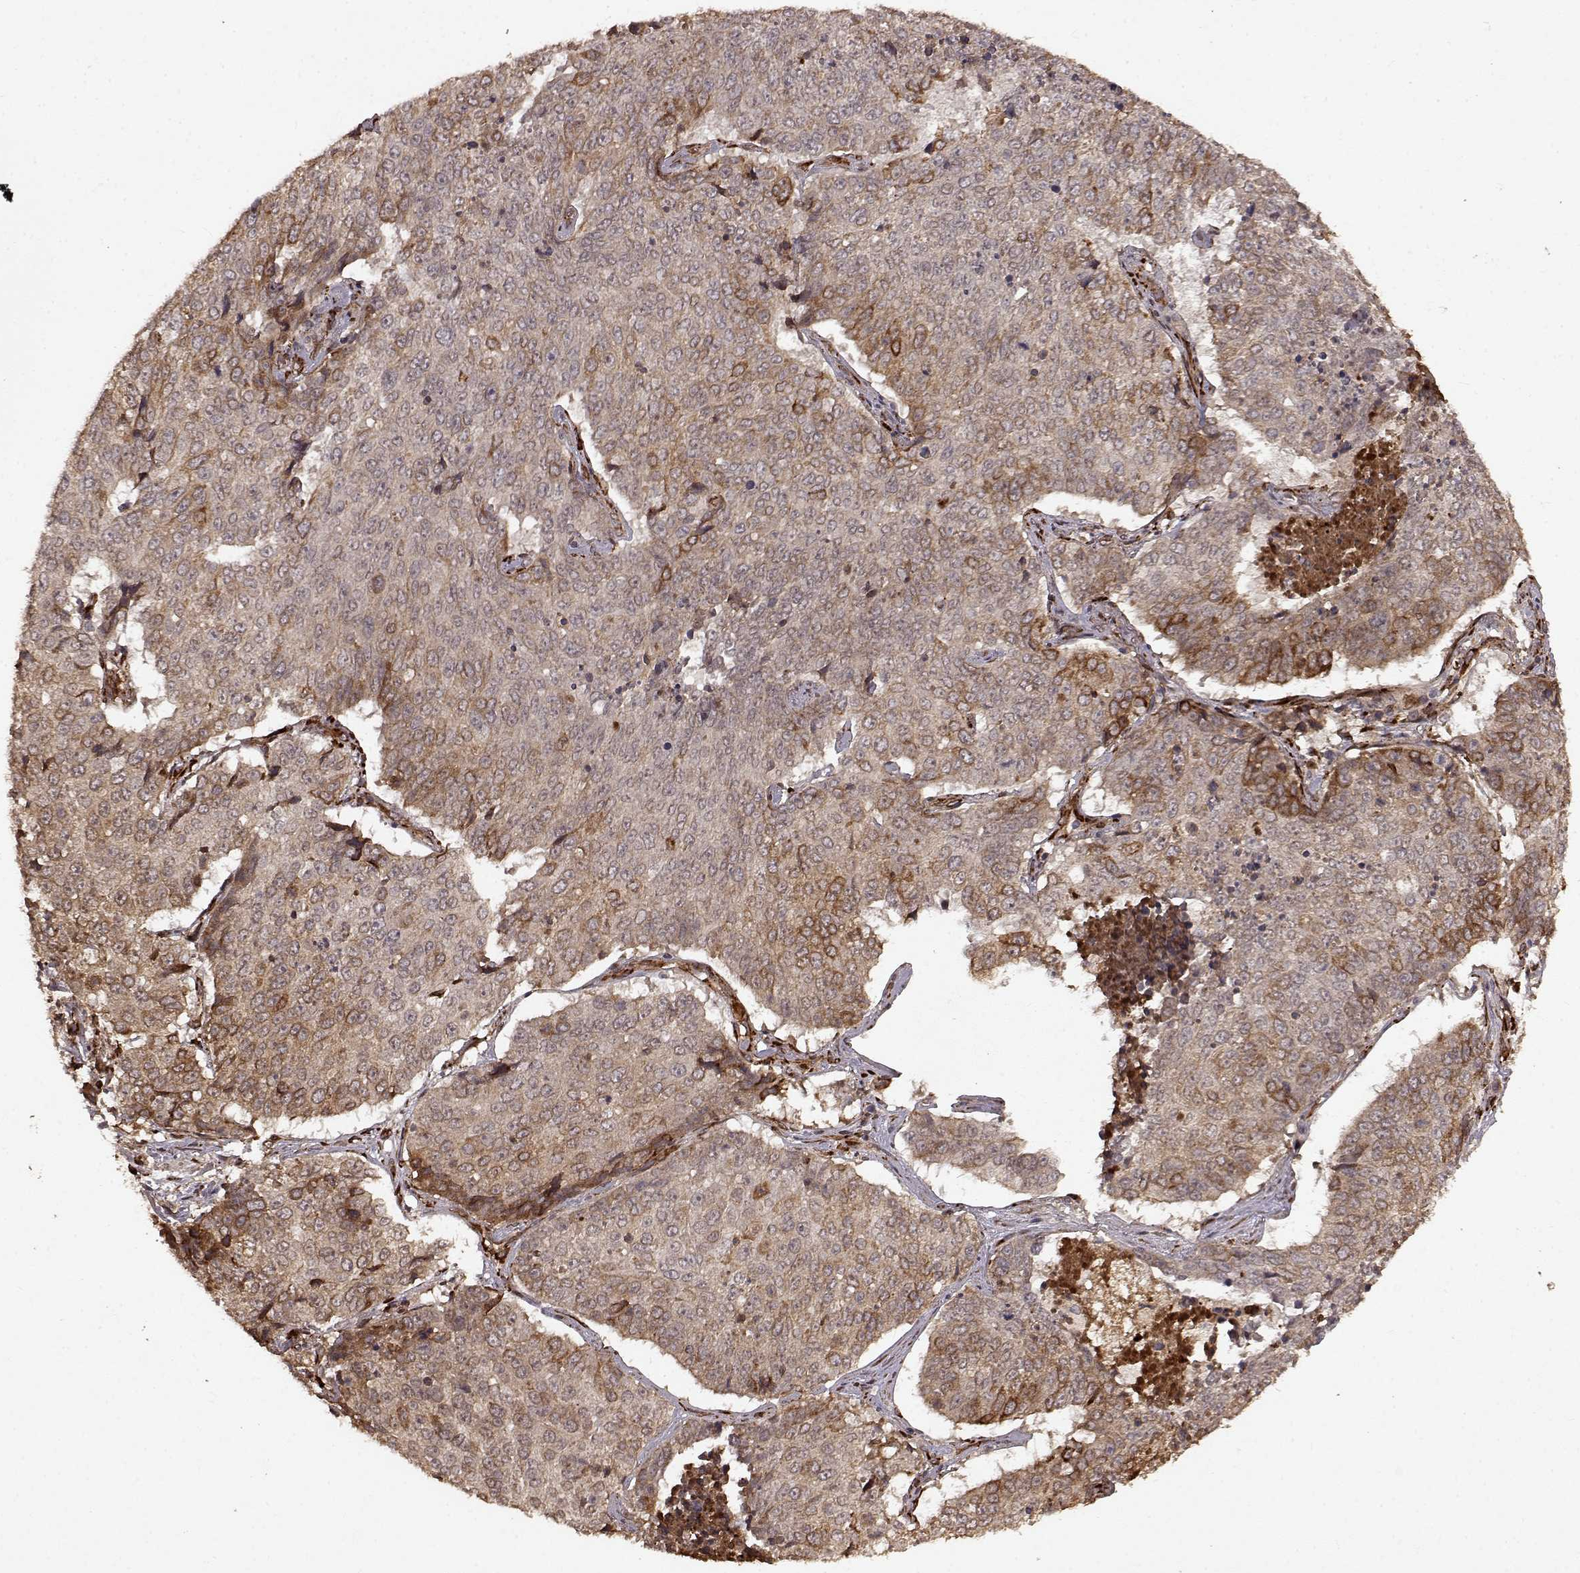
{"staining": {"intensity": "moderate", "quantity": "<25%", "location": "cytoplasmic/membranous"}, "tissue": "lung cancer", "cell_type": "Tumor cells", "image_type": "cancer", "snomed": [{"axis": "morphology", "description": "Normal tissue, NOS"}, {"axis": "morphology", "description": "Squamous cell carcinoma, NOS"}, {"axis": "topography", "description": "Bronchus"}, {"axis": "topography", "description": "Lung"}], "caption": "Immunohistochemical staining of lung cancer shows low levels of moderate cytoplasmic/membranous positivity in about <25% of tumor cells. (DAB IHC with brightfield microscopy, high magnification).", "gene": "FSTL1", "patient": {"sex": "male", "age": 64}}